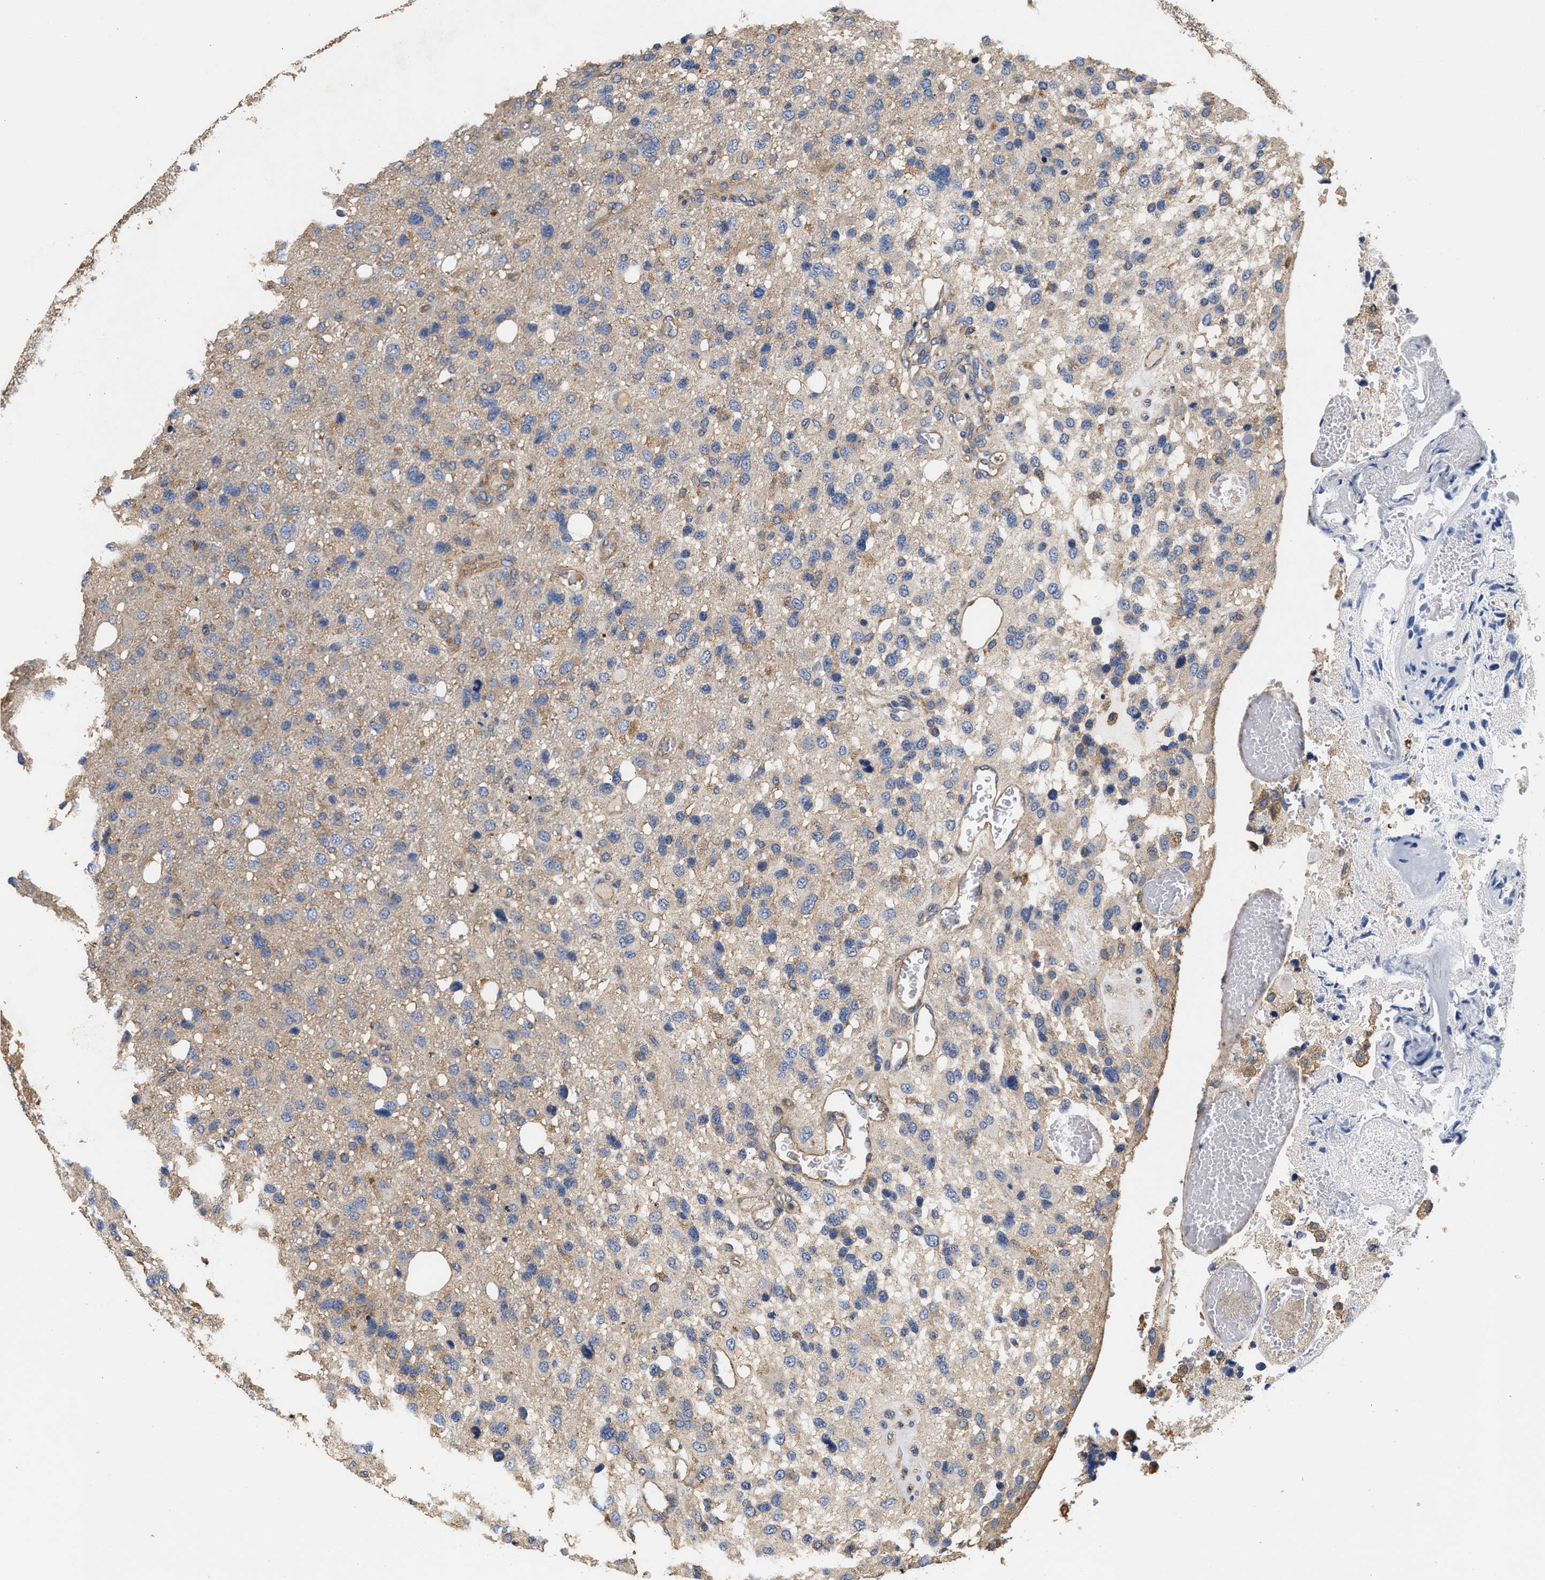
{"staining": {"intensity": "weak", "quantity": ">75%", "location": "cytoplasmic/membranous"}, "tissue": "glioma", "cell_type": "Tumor cells", "image_type": "cancer", "snomed": [{"axis": "morphology", "description": "Glioma, malignant, High grade"}, {"axis": "topography", "description": "Brain"}], "caption": "Glioma tissue reveals weak cytoplasmic/membranous positivity in about >75% of tumor cells", "gene": "KLB", "patient": {"sex": "female", "age": 58}}